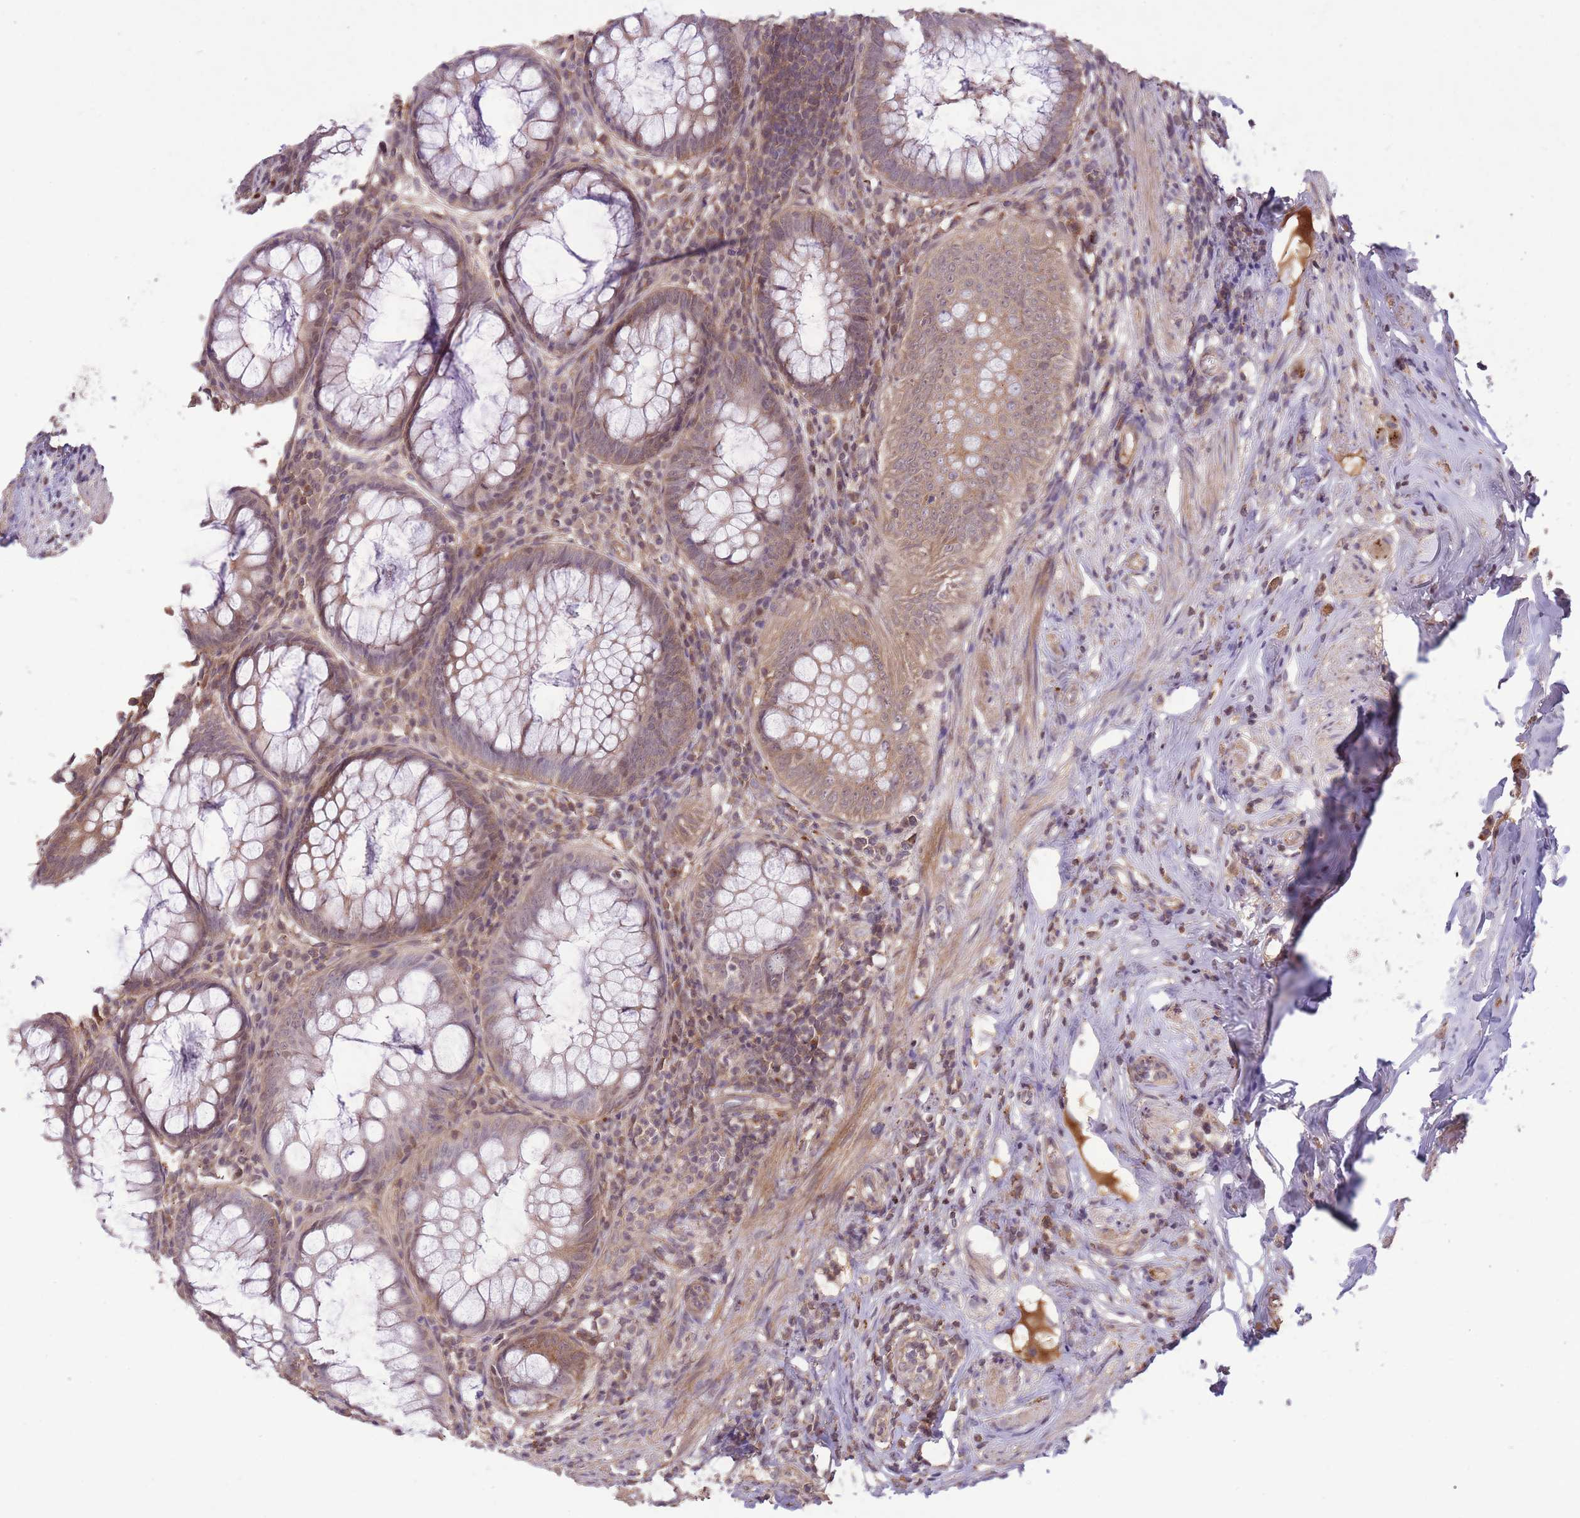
{"staining": {"intensity": "moderate", "quantity": ">75%", "location": "cytoplasmic/membranous"}, "tissue": "appendix", "cell_type": "Glandular cells", "image_type": "normal", "snomed": [{"axis": "morphology", "description": "Normal tissue, NOS"}, {"axis": "topography", "description": "Appendix"}], "caption": "Approximately >75% of glandular cells in benign human appendix reveal moderate cytoplasmic/membranous protein positivity as visualized by brown immunohistochemical staining.", "gene": "POLR3F", "patient": {"sex": "male", "age": 83}}